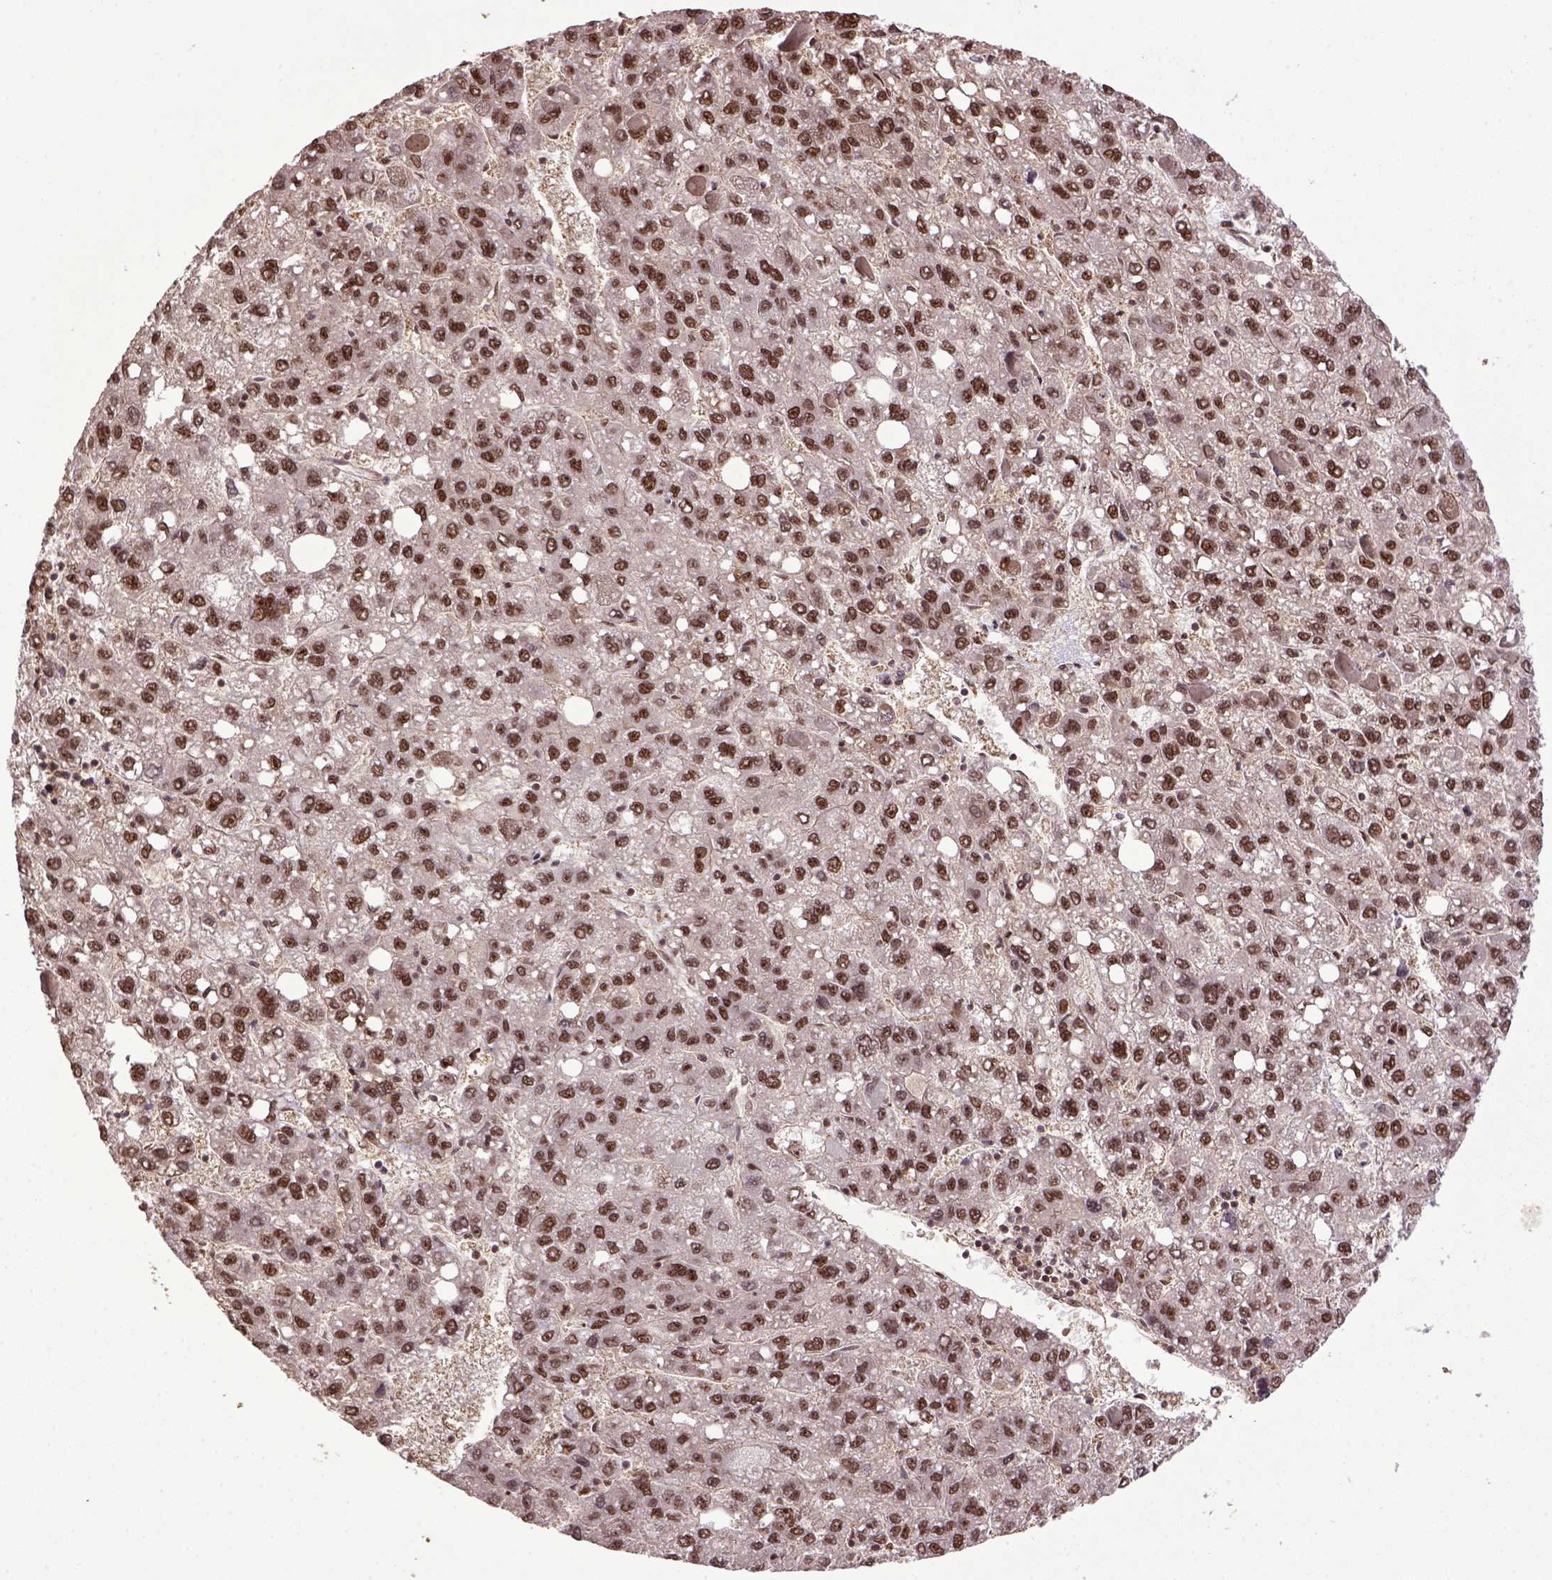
{"staining": {"intensity": "moderate", "quantity": ">75%", "location": "nuclear"}, "tissue": "liver cancer", "cell_type": "Tumor cells", "image_type": "cancer", "snomed": [{"axis": "morphology", "description": "Carcinoma, Hepatocellular, NOS"}, {"axis": "topography", "description": "Liver"}], "caption": "Liver cancer (hepatocellular carcinoma) was stained to show a protein in brown. There is medium levels of moderate nuclear staining in approximately >75% of tumor cells.", "gene": "PPIG", "patient": {"sex": "female", "age": 82}}